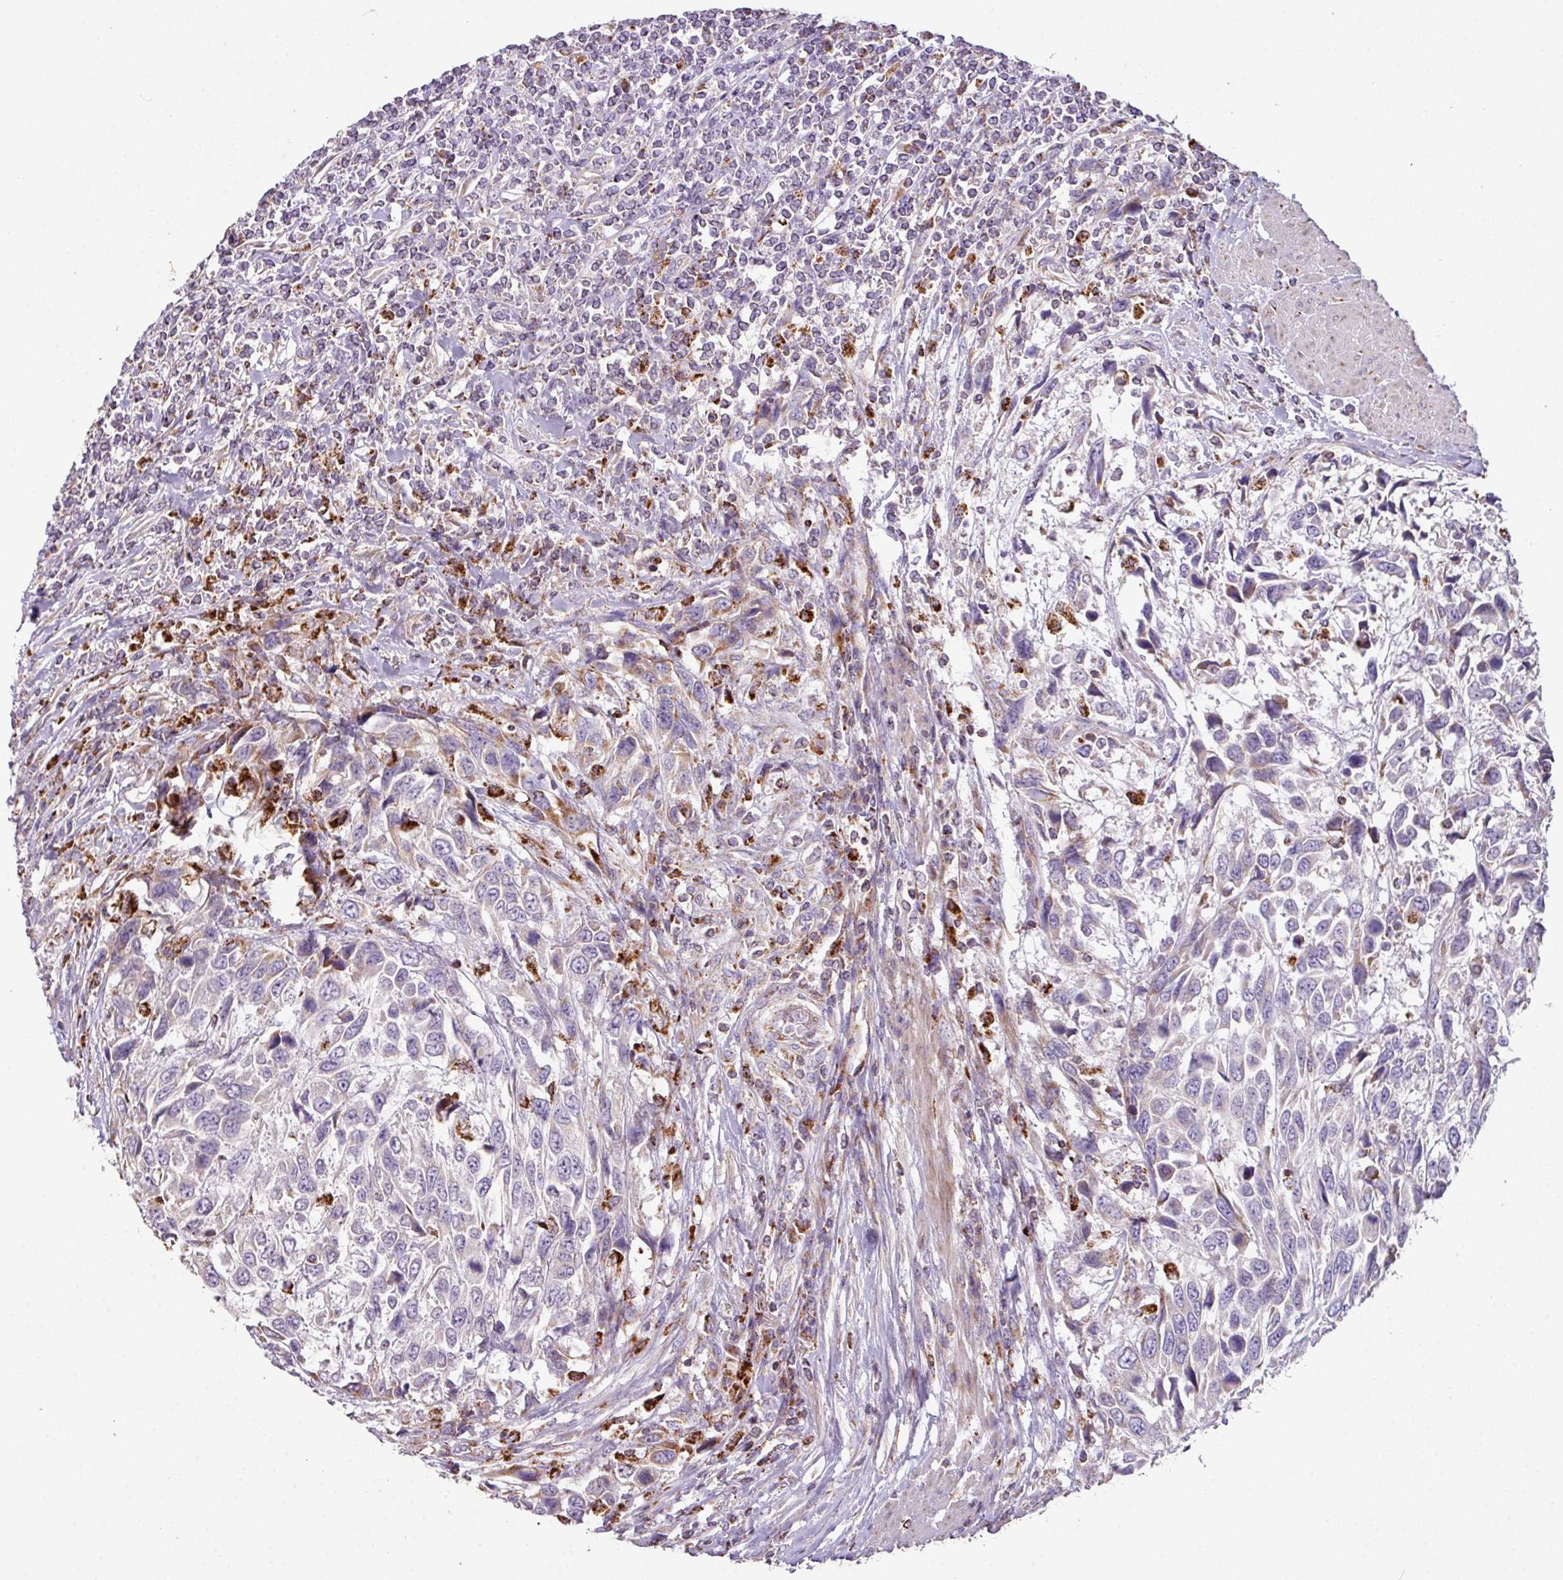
{"staining": {"intensity": "weak", "quantity": "<25%", "location": "cytoplasmic/membranous"}, "tissue": "urothelial cancer", "cell_type": "Tumor cells", "image_type": "cancer", "snomed": [{"axis": "morphology", "description": "Urothelial carcinoma, High grade"}, {"axis": "topography", "description": "Urinary bladder"}], "caption": "DAB (3,3'-diaminobenzidine) immunohistochemical staining of urothelial cancer demonstrates no significant positivity in tumor cells.", "gene": "SQOR", "patient": {"sex": "female", "age": 70}}